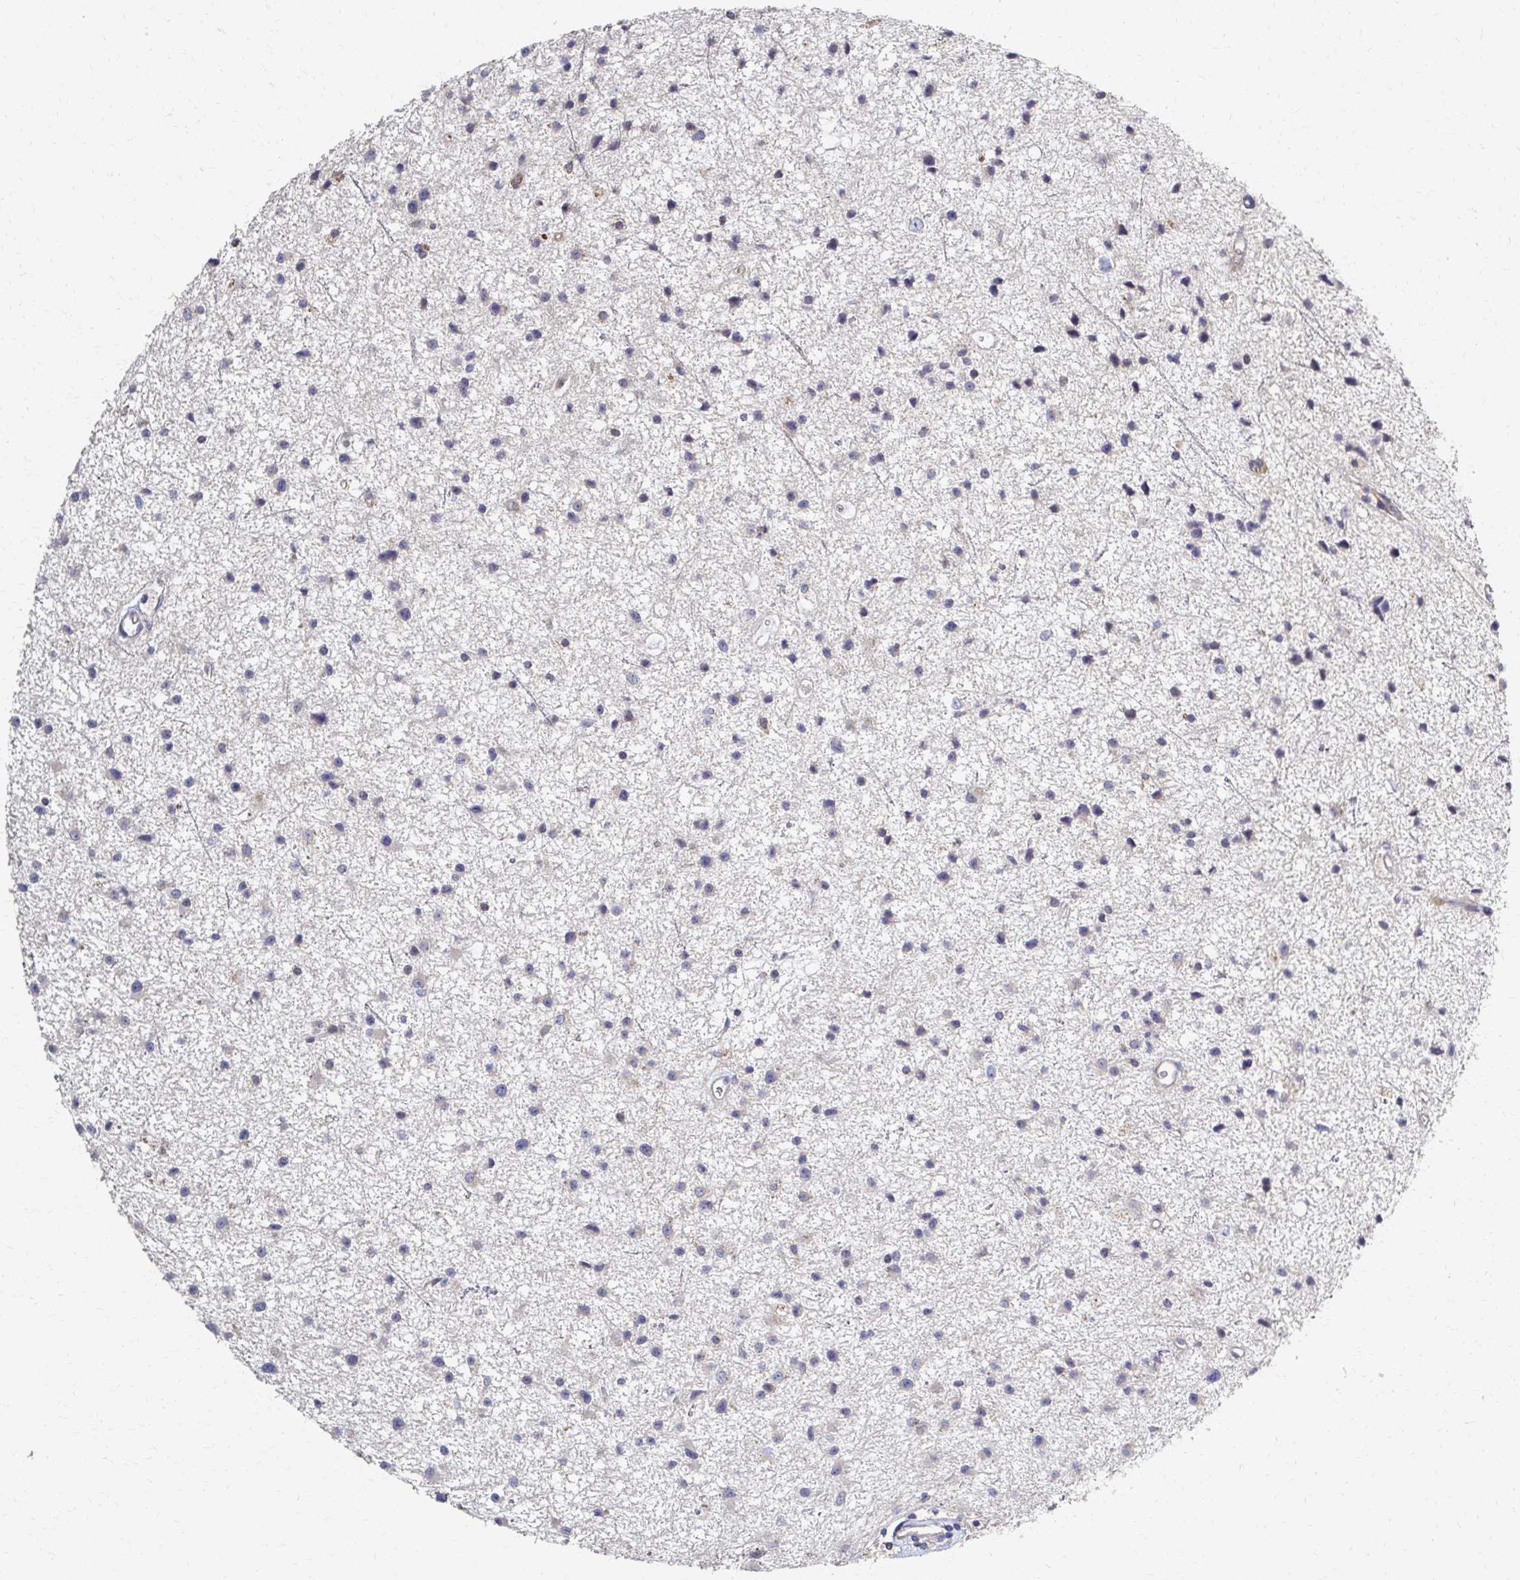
{"staining": {"intensity": "negative", "quantity": "none", "location": "none"}, "tissue": "glioma", "cell_type": "Tumor cells", "image_type": "cancer", "snomed": [{"axis": "morphology", "description": "Glioma, malignant, Low grade"}, {"axis": "topography", "description": "Brain"}], "caption": "This histopathology image is of malignant glioma (low-grade) stained with IHC to label a protein in brown with the nuclei are counter-stained blue. There is no expression in tumor cells. (DAB (3,3'-diaminobenzidine) IHC with hematoxylin counter stain).", "gene": "SKA2", "patient": {"sex": "male", "age": 43}}